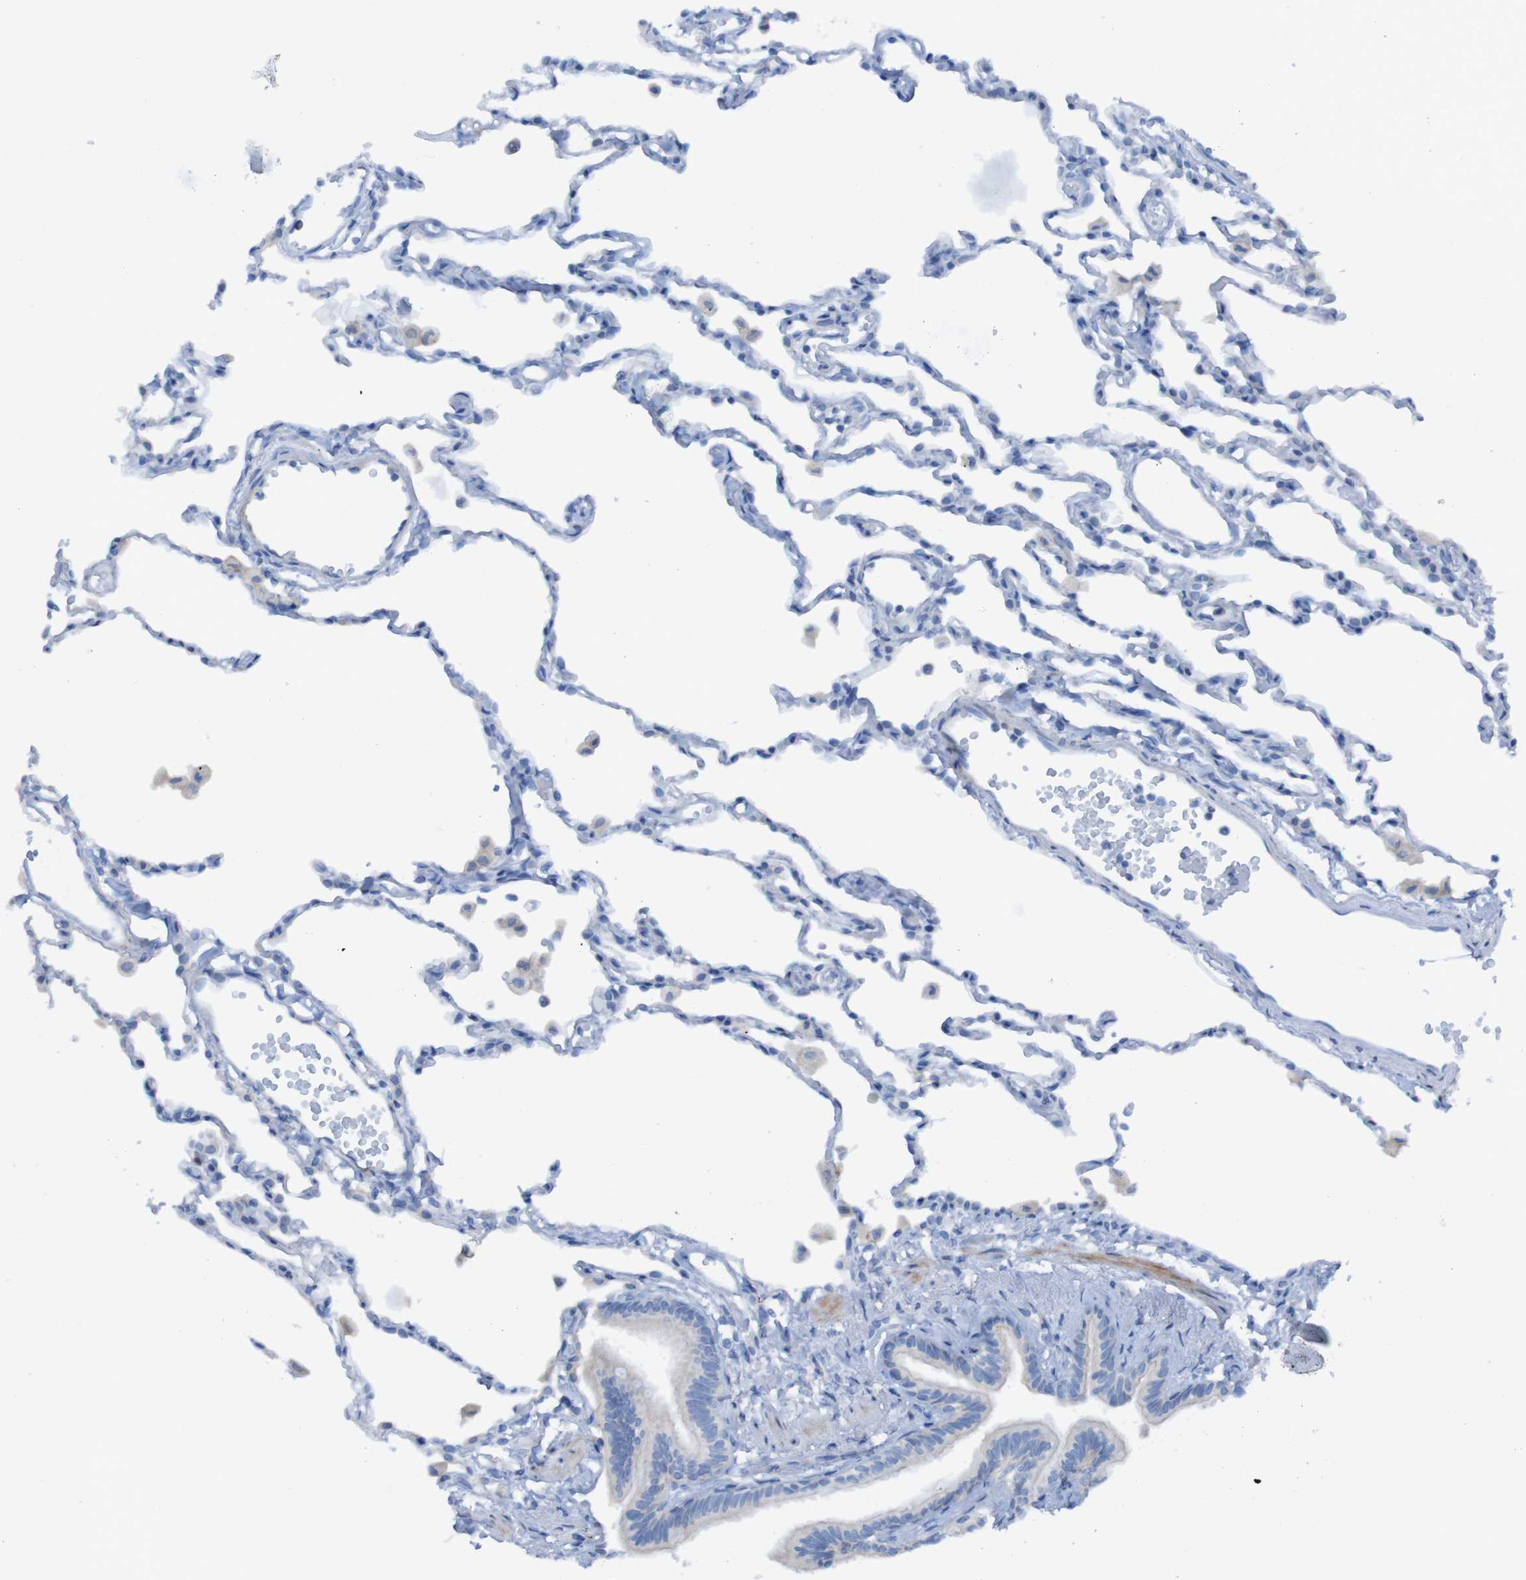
{"staining": {"intensity": "negative", "quantity": "none", "location": "none"}, "tissue": "lung", "cell_type": "Alveolar cells", "image_type": "normal", "snomed": [{"axis": "morphology", "description": "Normal tissue, NOS"}, {"axis": "topography", "description": "Lung"}], "caption": "Image shows no protein expression in alveolar cells of unremarkable lung. The staining is performed using DAB (3,3'-diaminobenzidine) brown chromogen with nuclei counter-stained in using hematoxylin.", "gene": "RNF182", "patient": {"sex": "female", "age": 49}}